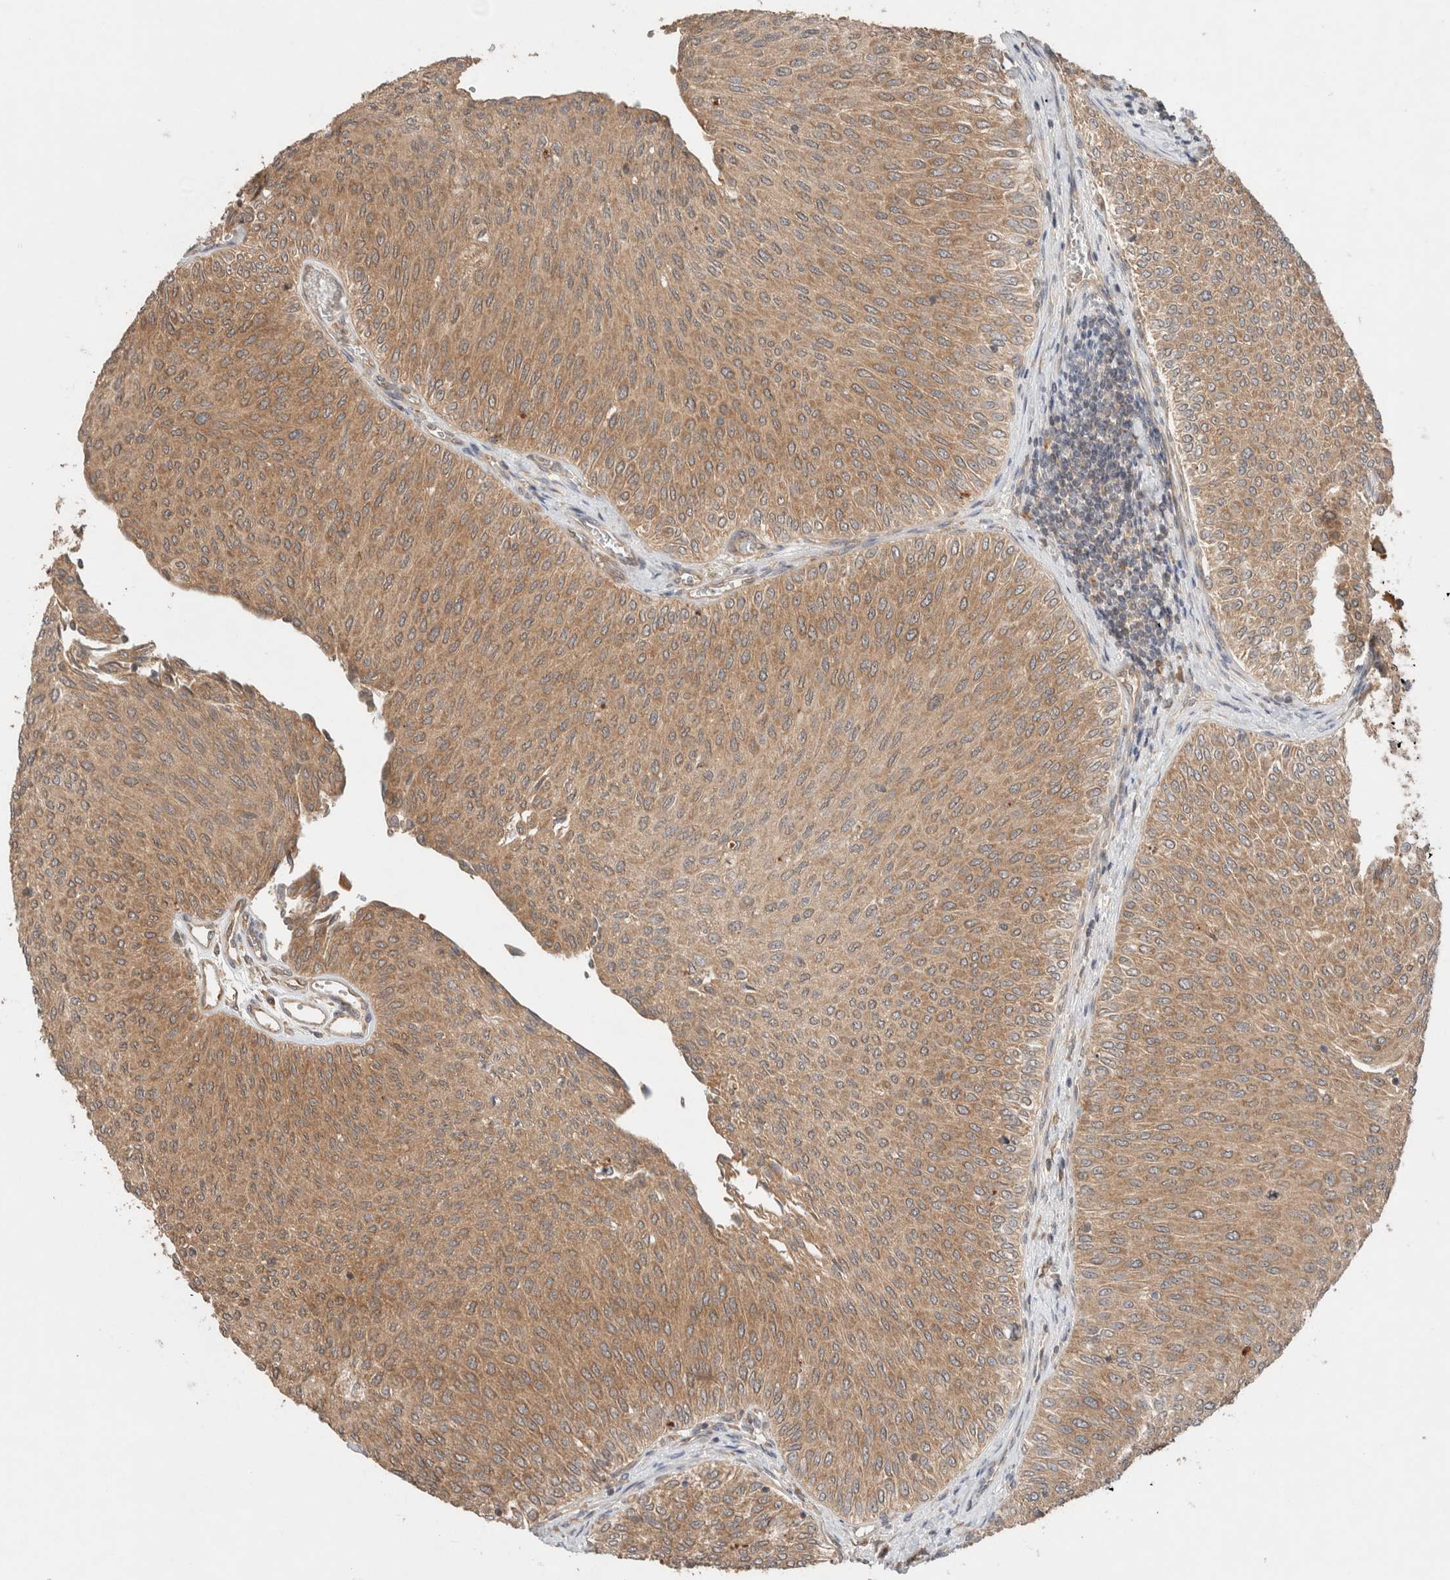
{"staining": {"intensity": "moderate", "quantity": ">75%", "location": "cytoplasmic/membranous"}, "tissue": "urothelial cancer", "cell_type": "Tumor cells", "image_type": "cancer", "snomed": [{"axis": "morphology", "description": "Urothelial carcinoma, Low grade"}, {"axis": "topography", "description": "Urinary bladder"}], "caption": "Protein expression analysis of urothelial carcinoma (low-grade) exhibits moderate cytoplasmic/membranous positivity in about >75% of tumor cells. (IHC, brightfield microscopy, high magnification).", "gene": "ARFGEF2", "patient": {"sex": "male", "age": 78}}